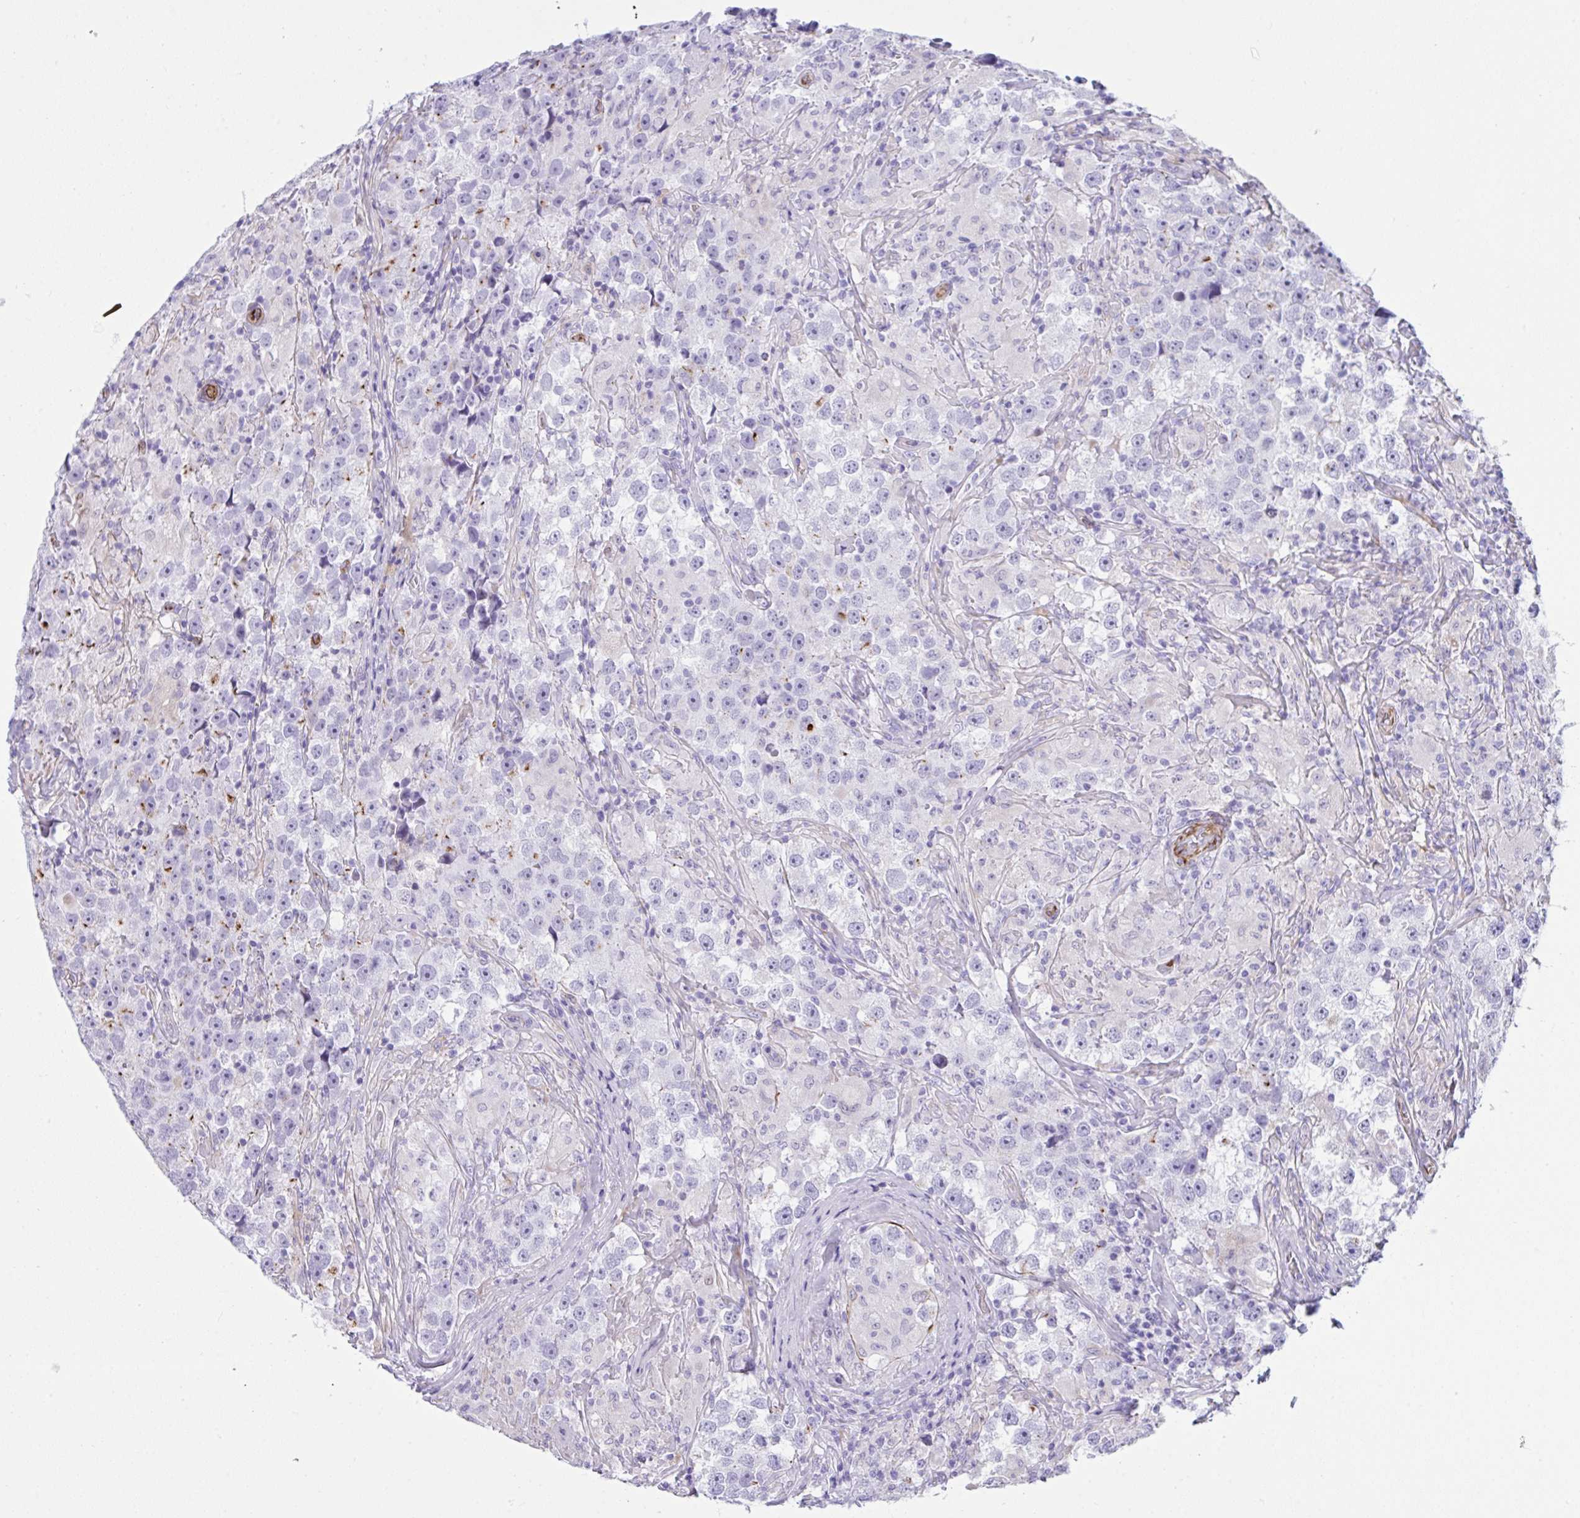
{"staining": {"intensity": "moderate", "quantity": "<25%", "location": "cytoplasmic/membranous"}, "tissue": "testis cancer", "cell_type": "Tumor cells", "image_type": "cancer", "snomed": [{"axis": "morphology", "description": "Seminoma, NOS"}, {"axis": "topography", "description": "Testis"}], "caption": "Immunohistochemistry (IHC) photomicrograph of neoplastic tissue: testis cancer stained using immunohistochemistry (IHC) reveals low levels of moderate protein expression localized specifically in the cytoplasmic/membranous of tumor cells, appearing as a cytoplasmic/membranous brown color.", "gene": "SLC35B1", "patient": {"sex": "male", "age": 46}}